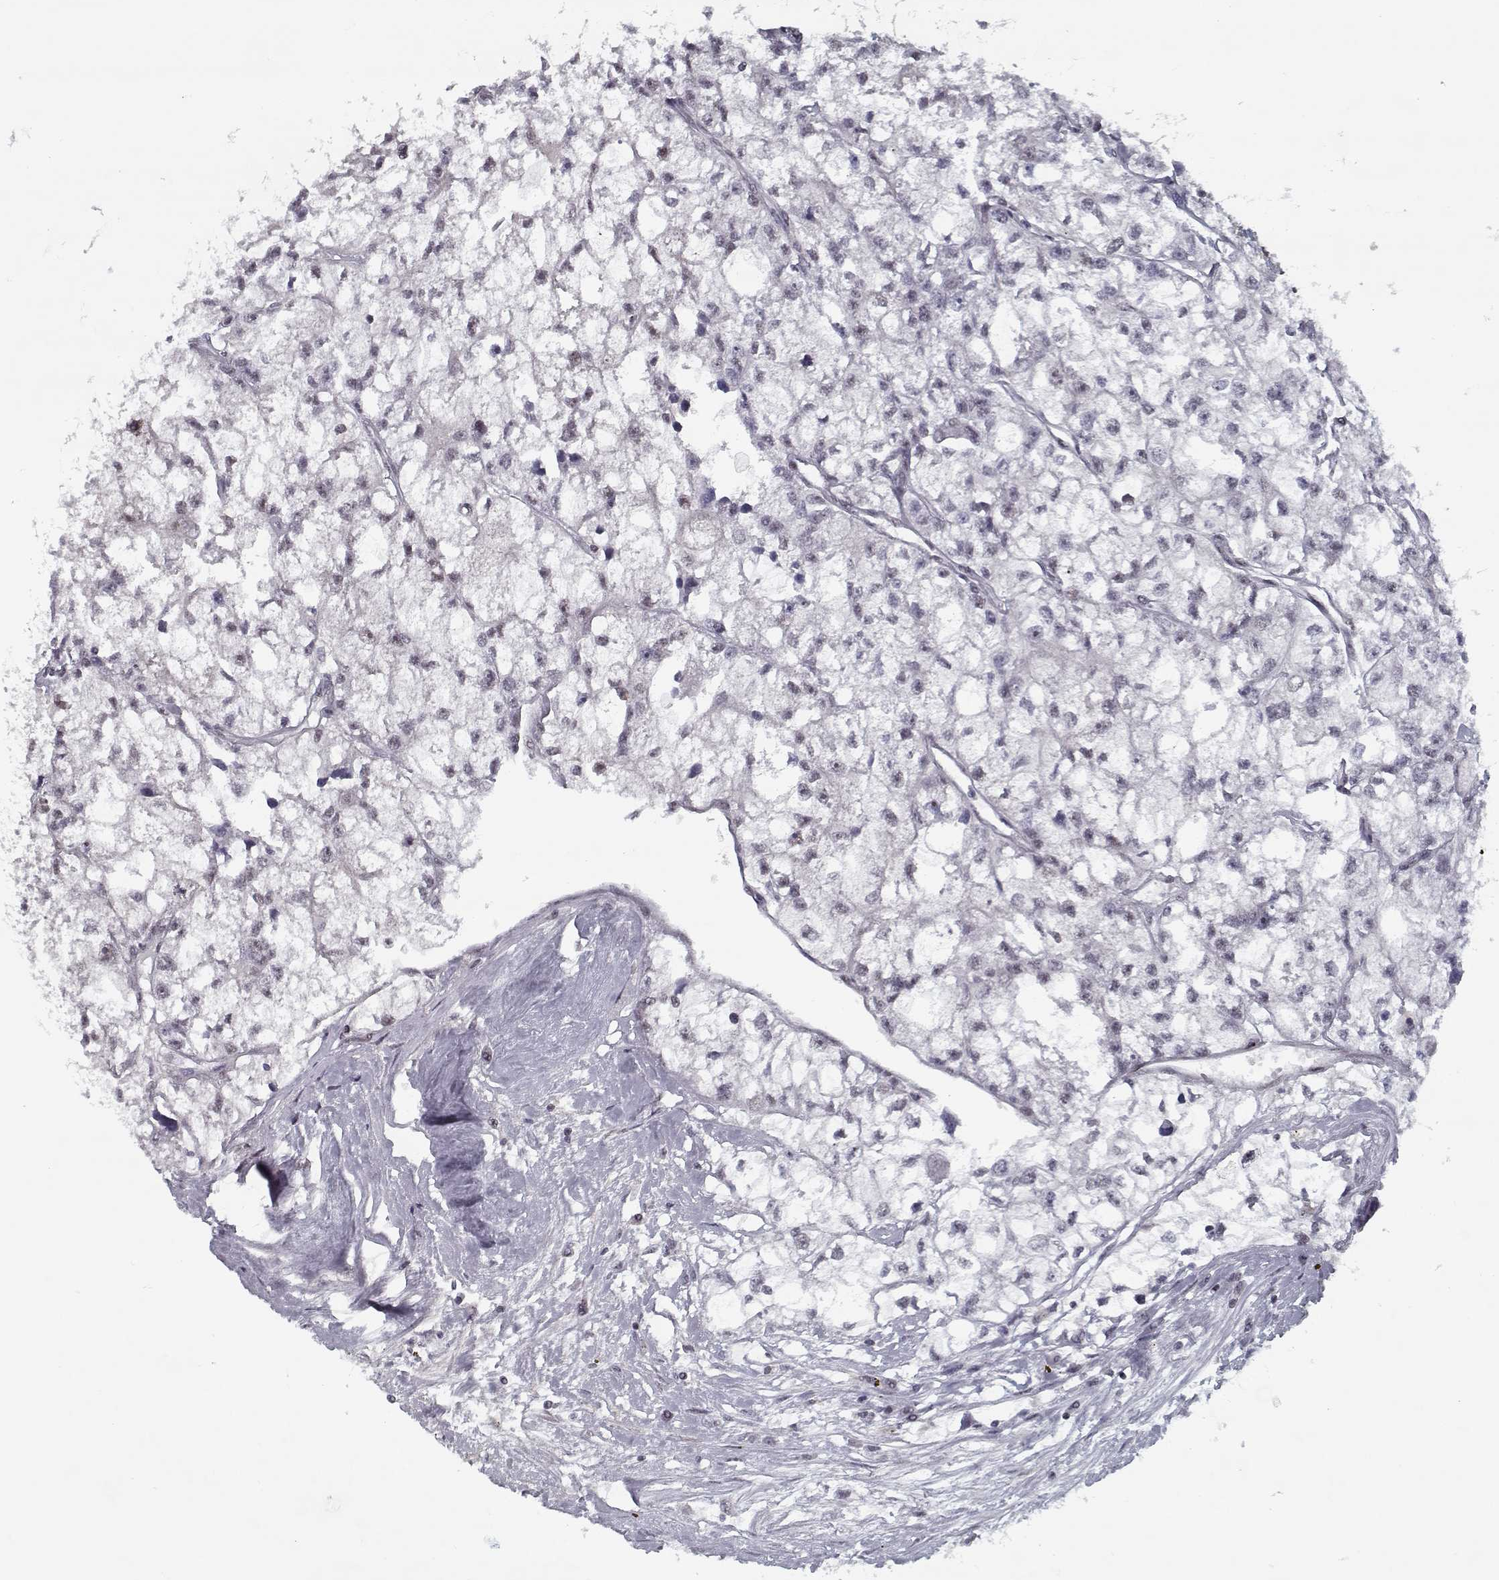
{"staining": {"intensity": "weak", "quantity": "<25%", "location": "nuclear"}, "tissue": "renal cancer", "cell_type": "Tumor cells", "image_type": "cancer", "snomed": [{"axis": "morphology", "description": "Adenocarcinoma, NOS"}, {"axis": "topography", "description": "Kidney"}], "caption": "Immunohistochemical staining of human adenocarcinoma (renal) demonstrates no significant expression in tumor cells.", "gene": "TESPA1", "patient": {"sex": "male", "age": 56}}